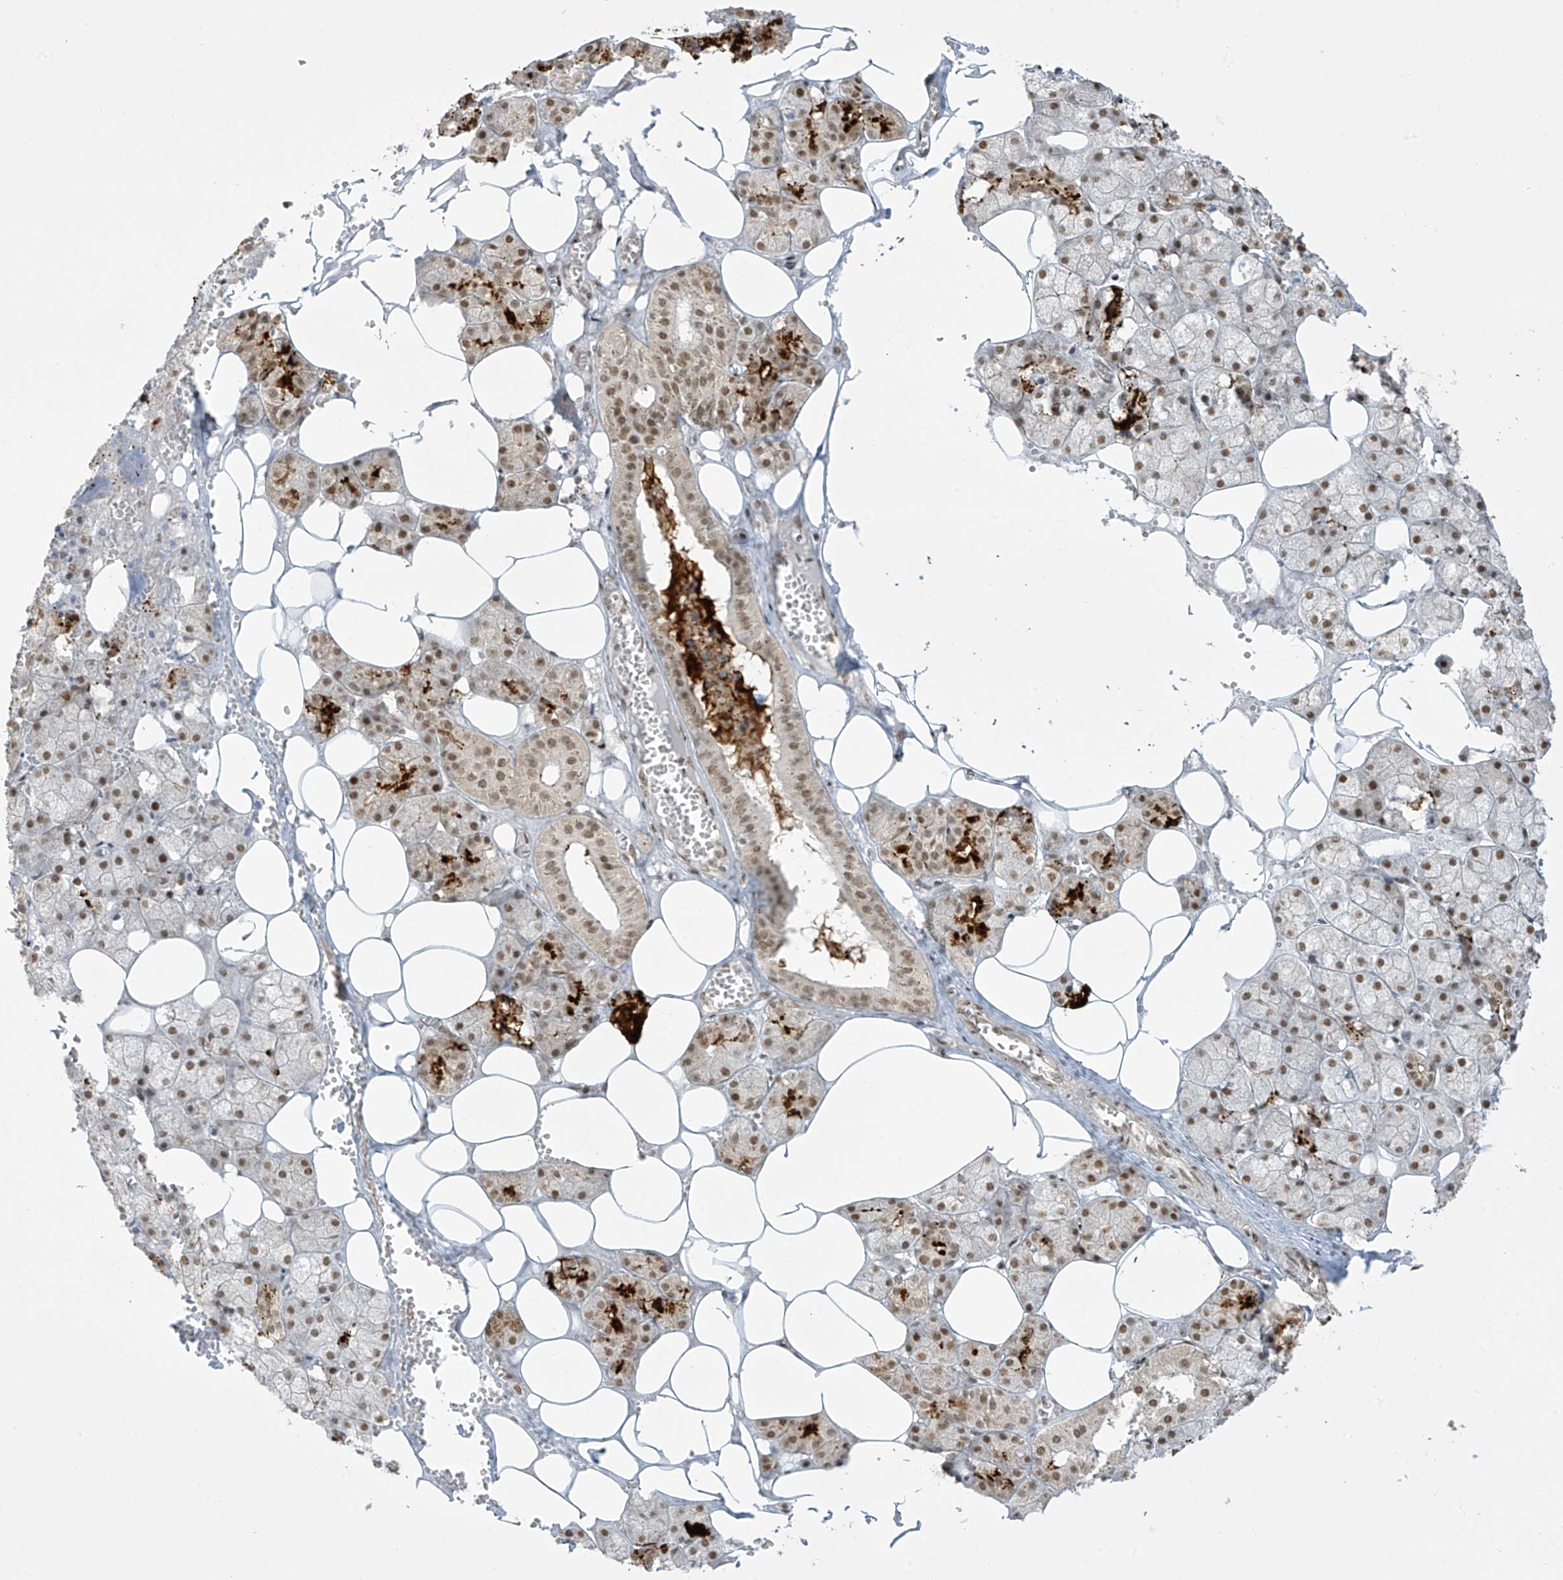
{"staining": {"intensity": "moderate", "quantity": ">75%", "location": "cytoplasmic/membranous,nuclear"}, "tissue": "salivary gland", "cell_type": "Glandular cells", "image_type": "normal", "snomed": [{"axis": "morphology", "description": "Normal tissue, NOS"}, {"axis": "topography", "description": "Salivary gland"}], "caption": "IHC staining of unremarkable salivary gland, which shows medium levels of moderate cytoplasmic/membranous,nuclear staining in about >75% of glandular cells indicating moderate cytoplasmic/membranous,nuclear protein staining. The staining was performed using DAB (3,3'-diaminobenzidine) (brown) for protein detection and nuclei were counterstained in hematoxylin (blue).", "gene": "MS4A6A", "patient": {"sex": "male", "age": 62}}